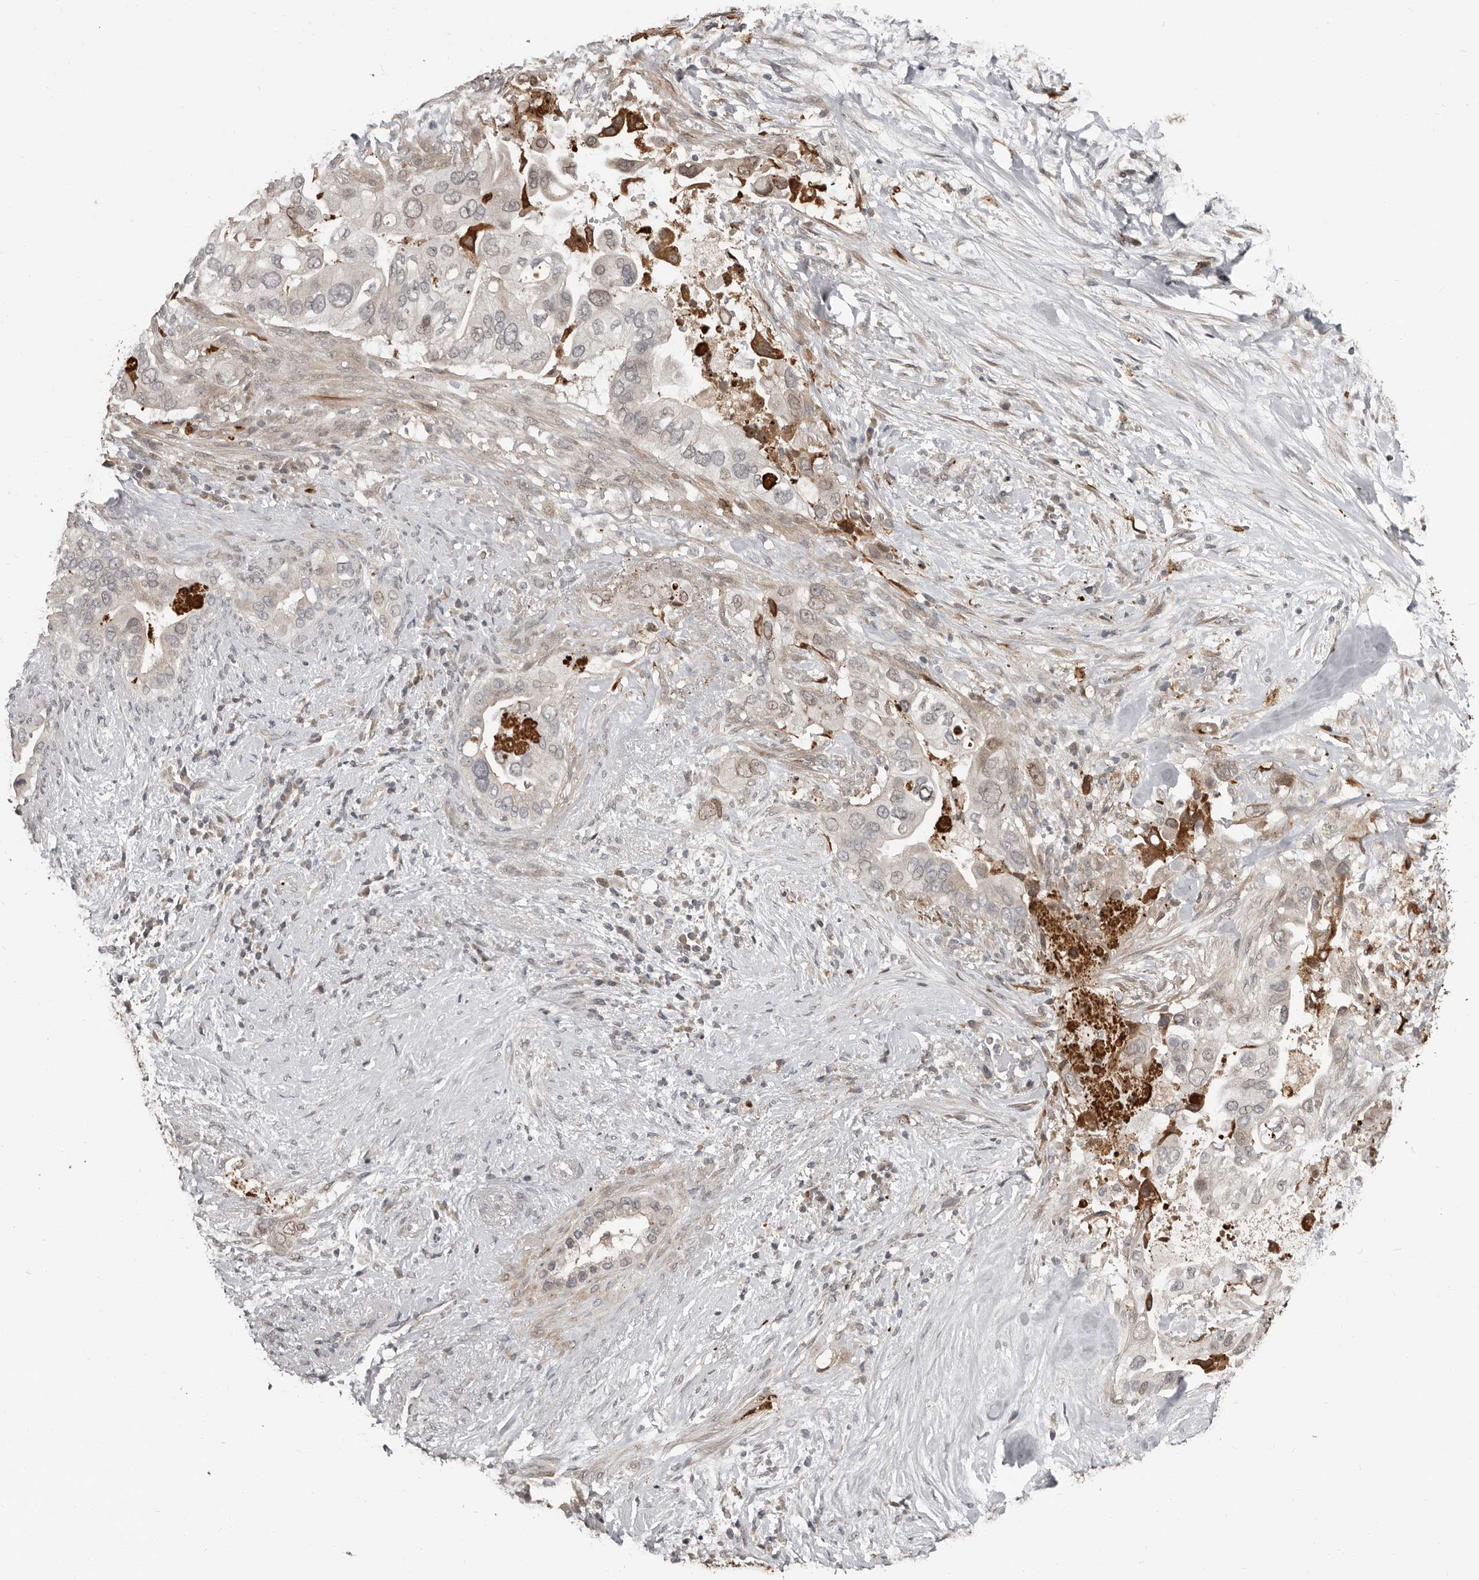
{"staining": {"intensity": "weak", "quantity": "<25%", "location": "cytoplasmic/membranous"}, "tissue": "pancreatic cancer", "cell_type": "Tumor cells", "image_type": "cancer", "snomed": [{"axis": "morphology", "description": "Inflammation, NOS"}, {"axis": "morphology", "description": "Adenocarcinoma, NOS"}, {"axis": "topography", "description": "Pancreas"}], "caption": "This is a image of immunohistochemistry (IHC) staining of pancreatic cancer, which shows no expression in tumor cells.", "gene": "APOL6", "patient": {"sex": "female", "age": 56}}